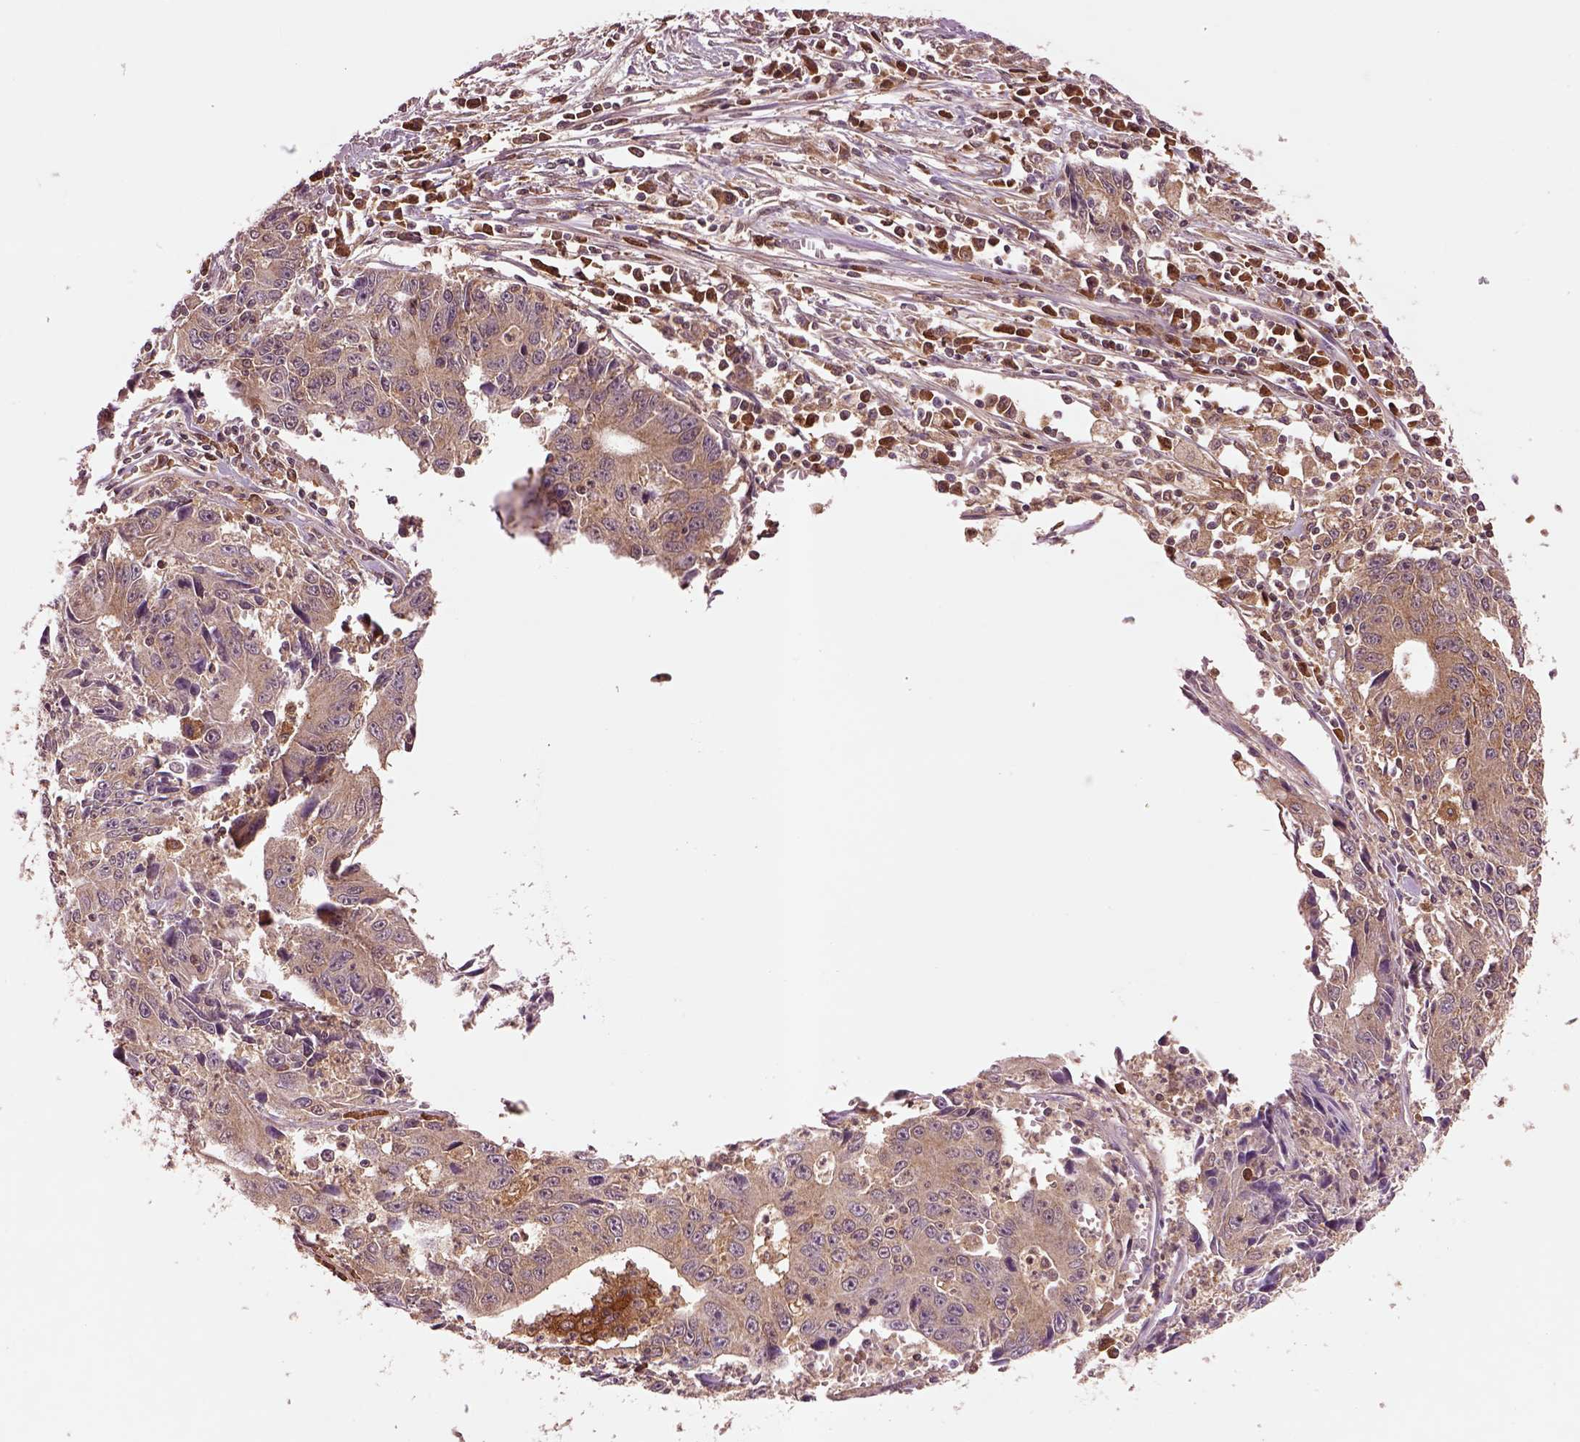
{"staining": {"intensity": "weak", "quantity": ">75%", "location": "cytoplasmic/membranous"}, "tissue": "liver cancer", "cell_type": "Tumor cells", "image_type": "cancer", "snomed": [{"axis": "morphology", "description": "Cholangiocarcinoma"}, {"axis": "topography", "description": "Liver"}], "caption": "Human liver cancer stained with a protein marker displays weak staining in tumor cells.", "gene": "MDP1", "patient": {"sex": "male", "age": 65}}